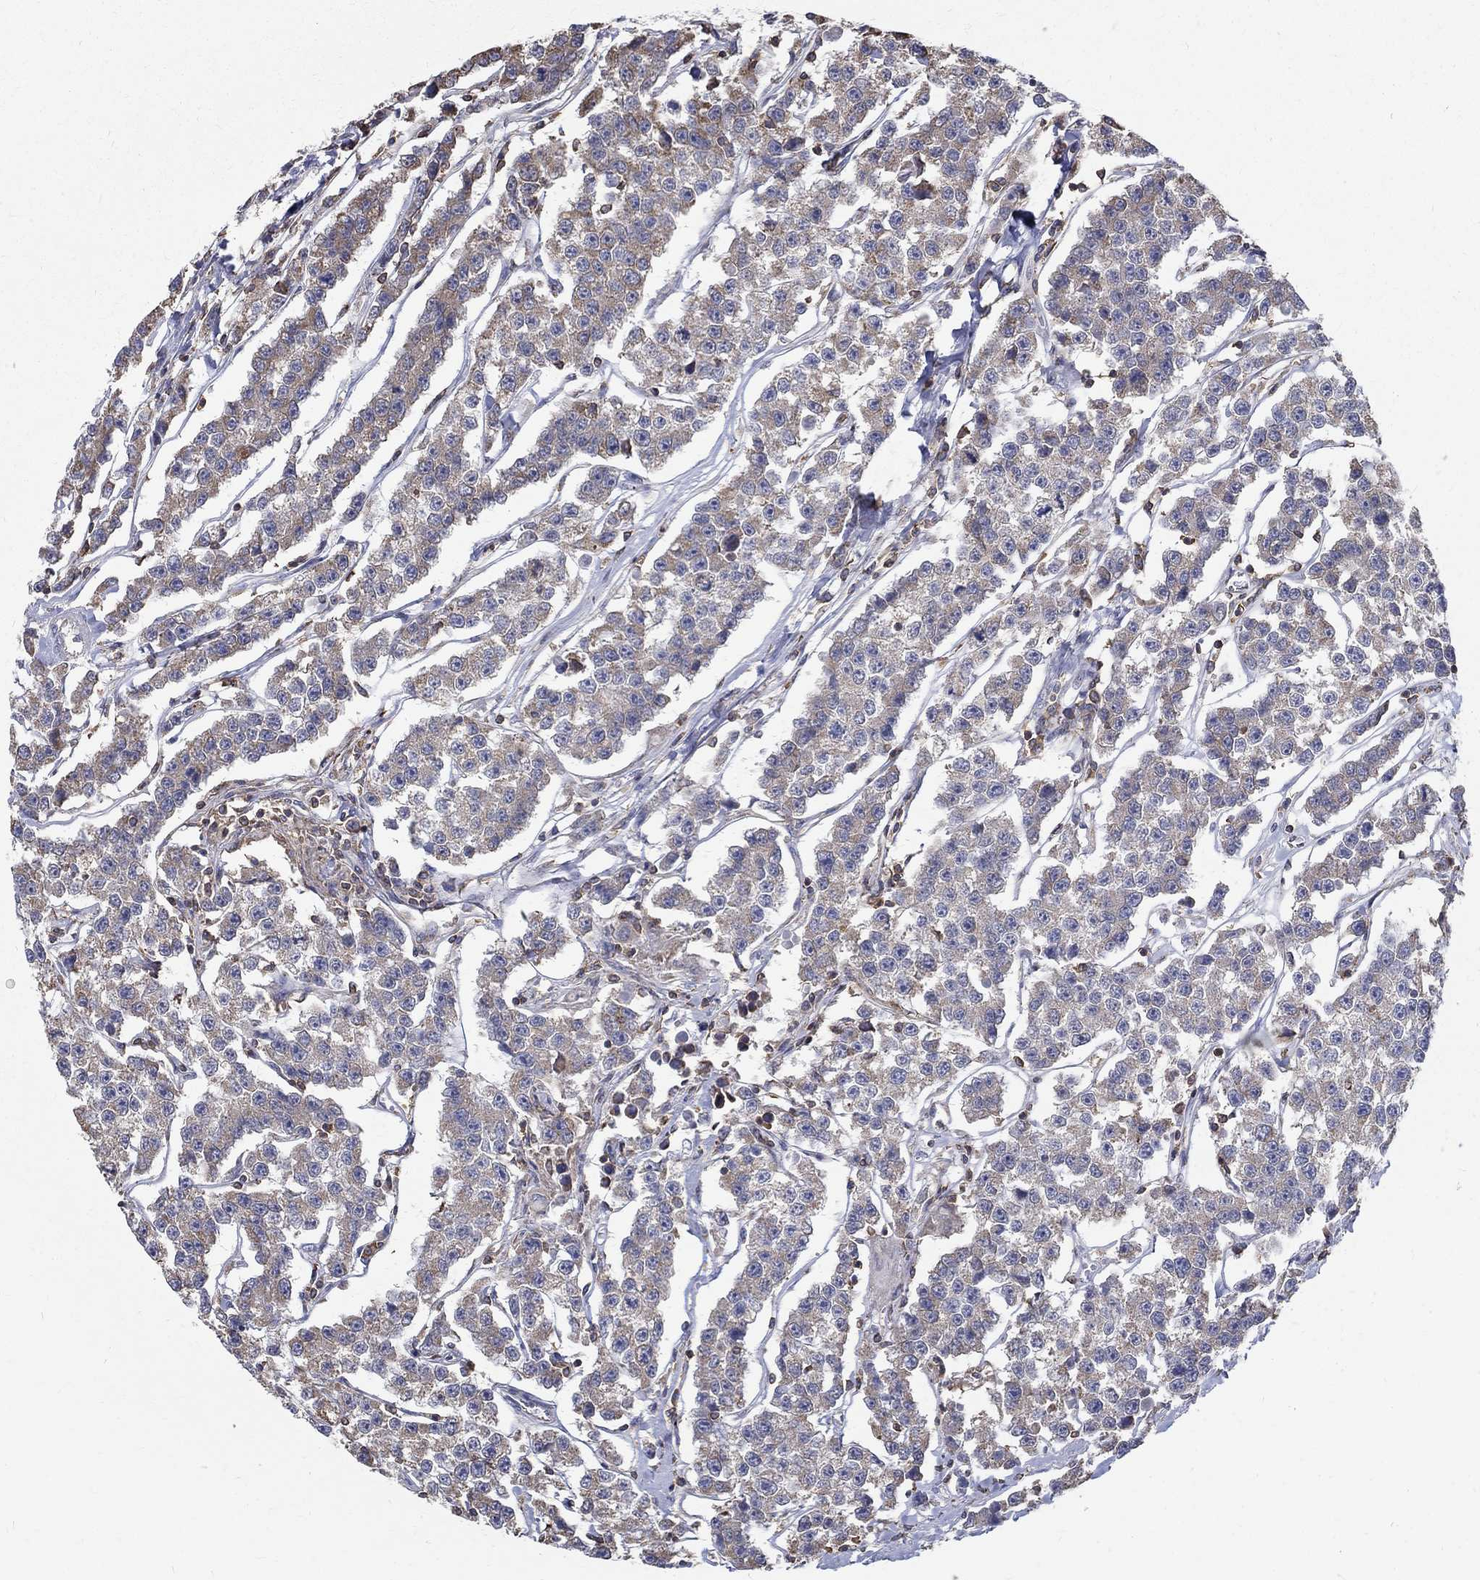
{"staining": {"intensity": "weak", "quantity": "<25%", "location": "cytoplasmic/membranous"}, "tissue": "testis cancer", "cell_type": "Tumor cells", "image_type": "cancer", "snomed": [{"axis": "morphology", "description": "Seminoma, NOS"}, {"axis": "topography", "description": "Testis"}], "caption": "There is no significant expression in tumor cells of seminoma (testis).", "gene": "AGAP2", "patient": {"sex": "male", "age": 59}}